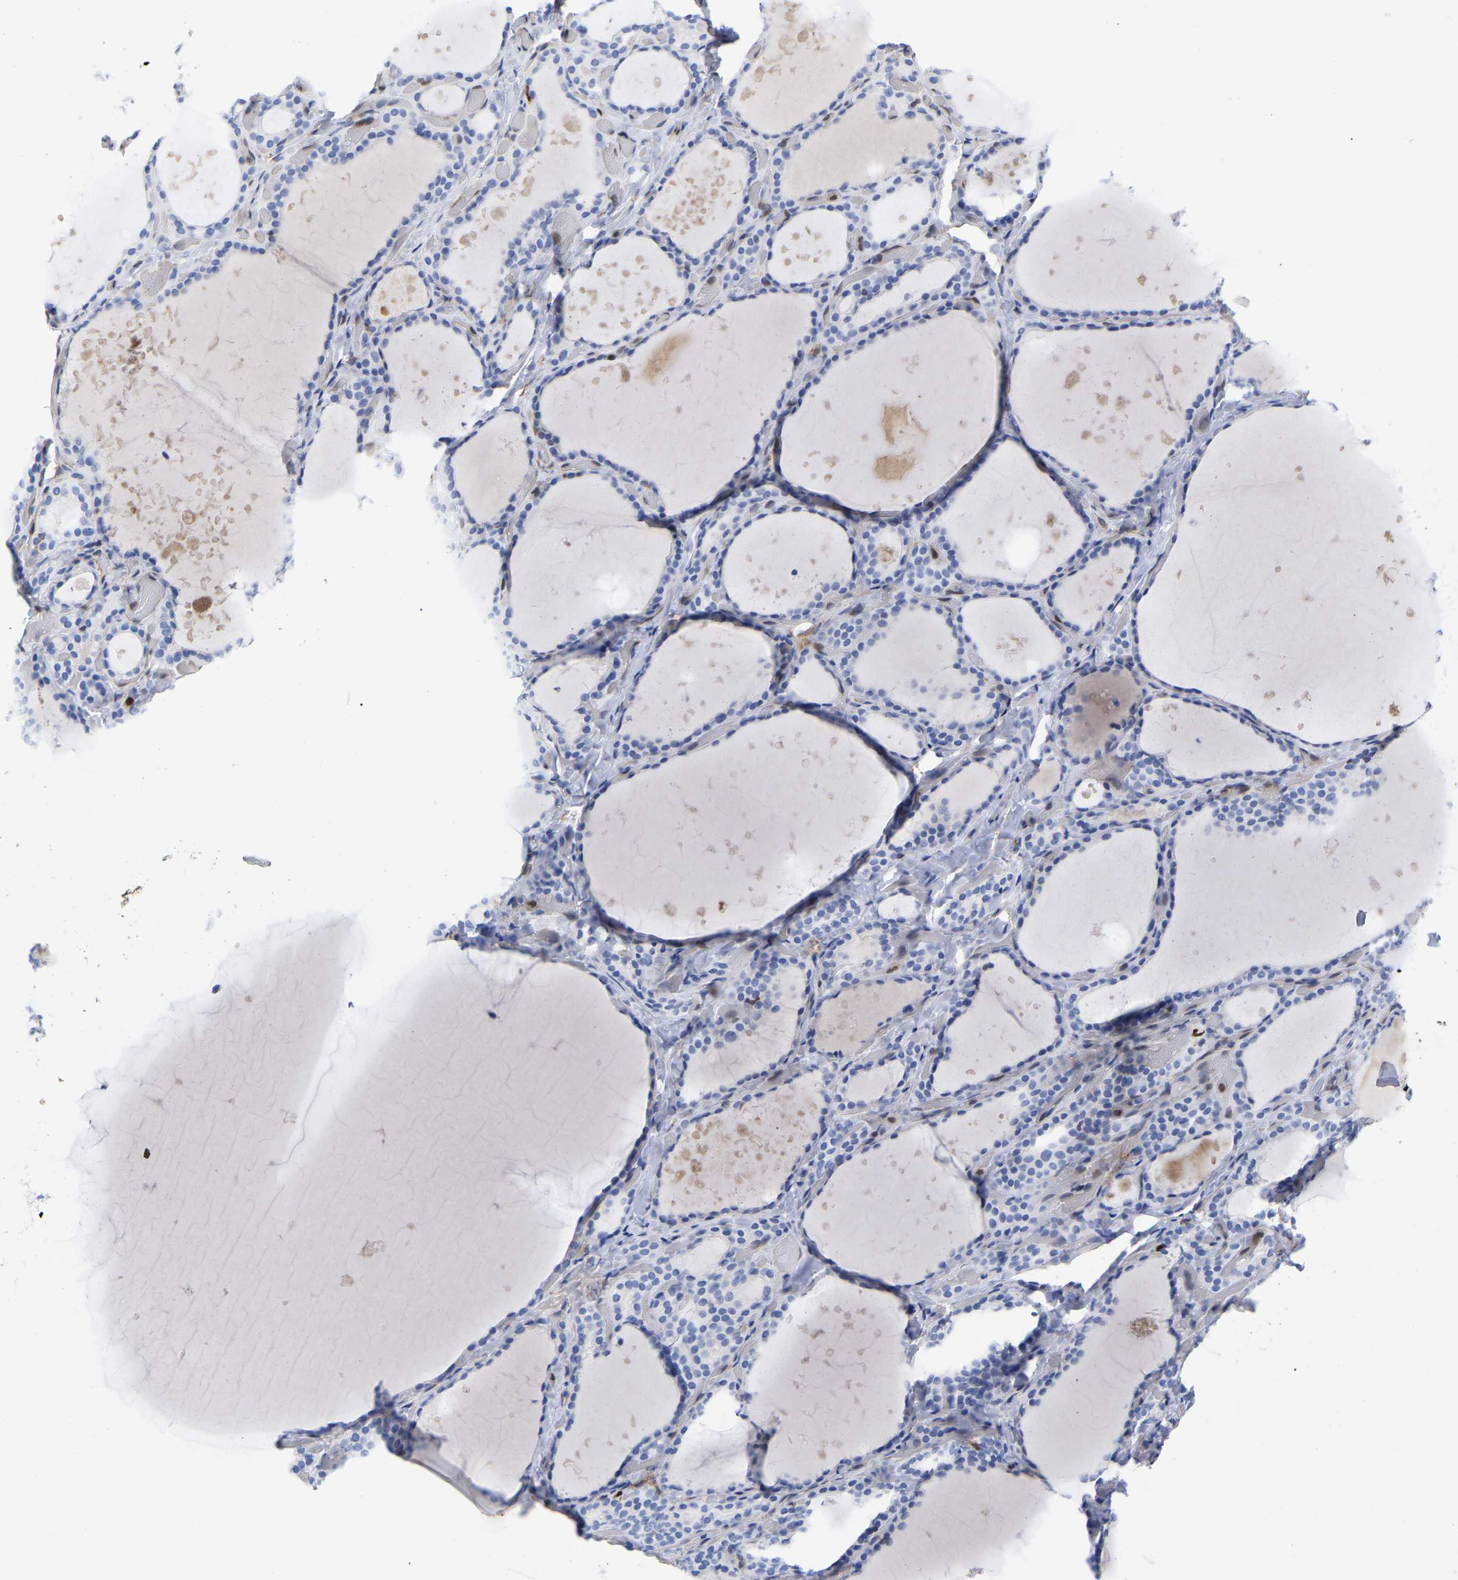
{"staining": {"intensity": "negative", "quantity": "none", "location": "none"}, "tissue": "thyroid gland", "cell_type": "Glandular cells", "image_type": "normal", "snomed": [{"axis": "morphology", "description": "Normal tissue, NOS"}, {"axis": "topography", "description": "Thyroid gland"}], "caption": "The photomicrograph reveals no staining of glandular cells in benign thyroid gland.", "gene": "GIMAP4", "patient": {"sex": "female", "age": 44}}